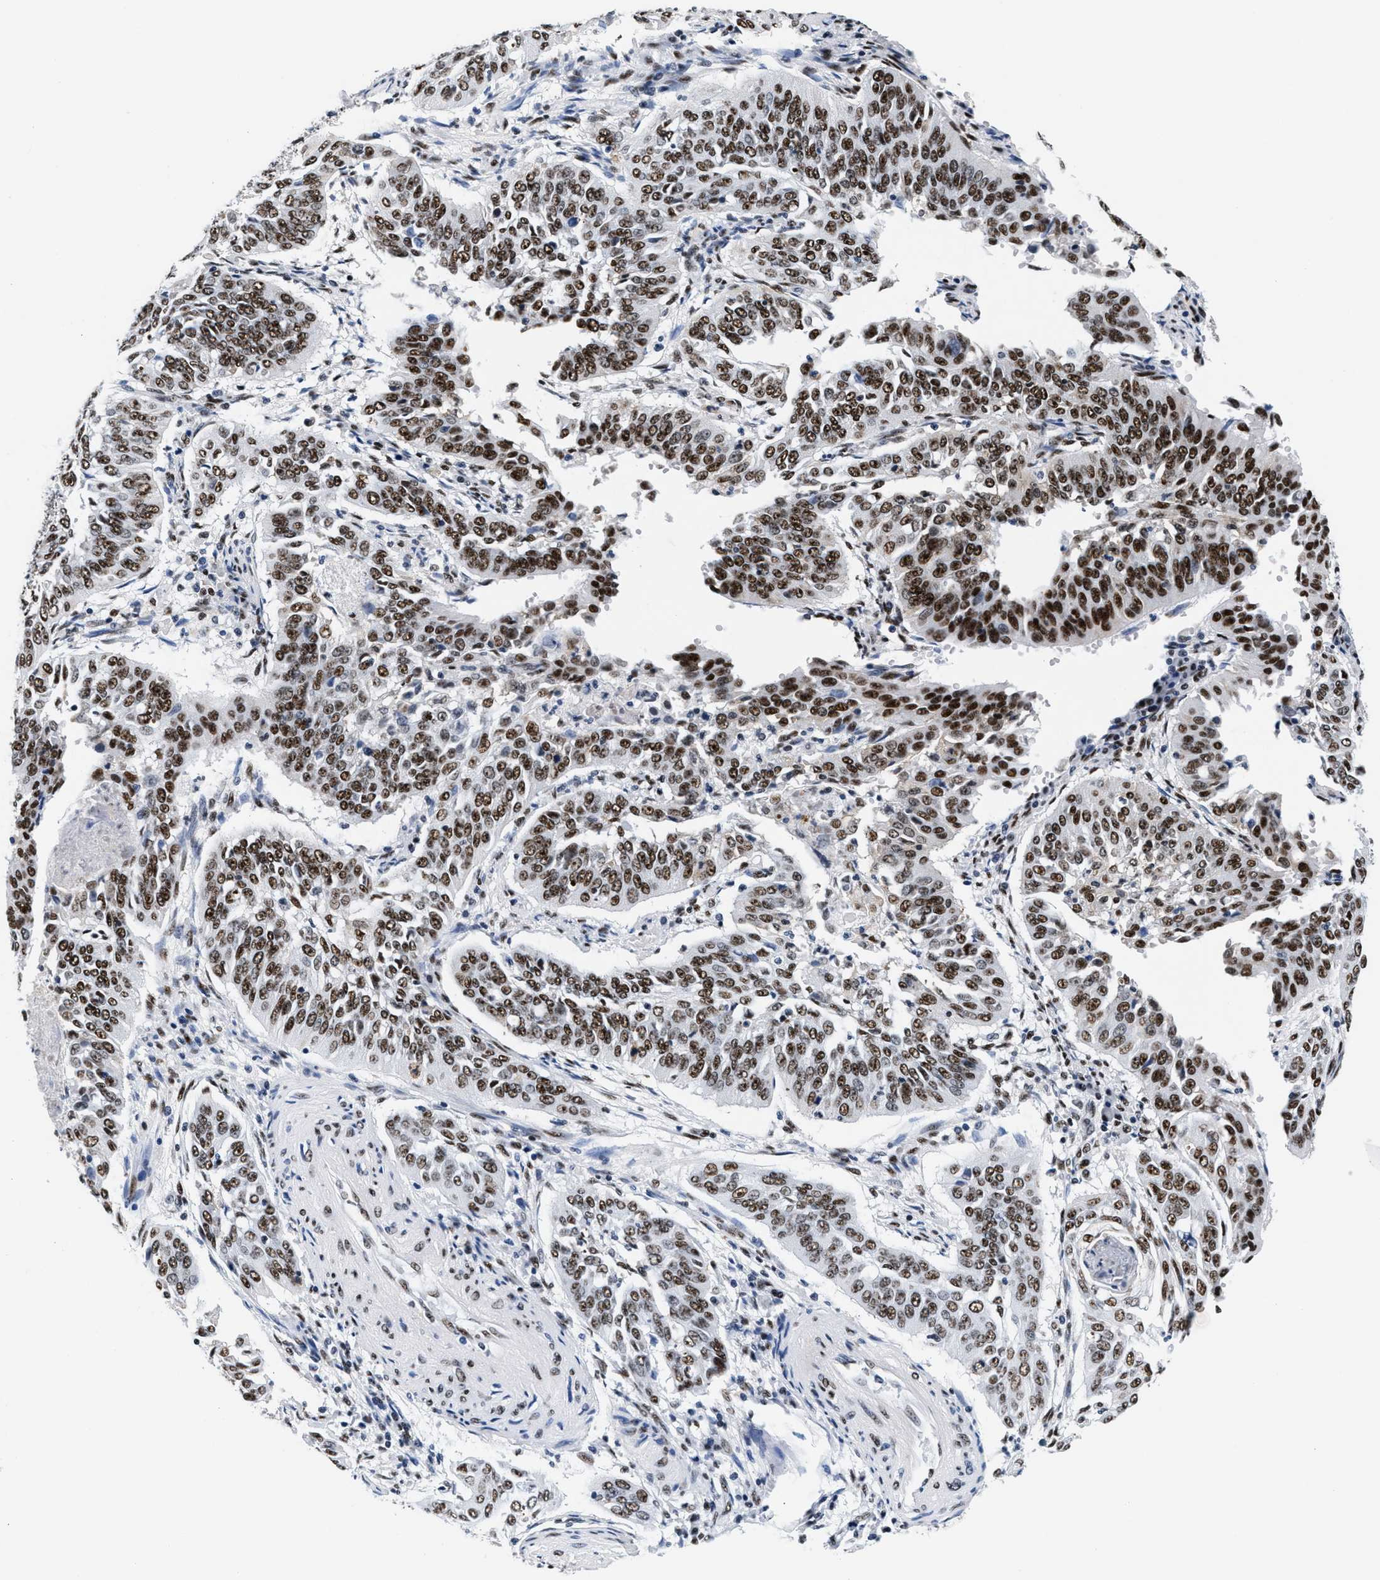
{"staining": {"intensity": "strong", "quantity": ">75%", "location": "nuclear"}, "tissue": "cervical cancer", "cell_type": "Tumor cells", "image_type": "cancer", "snomed": [{"axis": "morphology", "description": "Normal tissue, NOS"}, {"axis": "morphology", "description": "Squamous cell carcinoma, NOS"}, {"axis": "topography", "description": "Cervix"}], "caption": "A brown stain highlights strong nuclear expression of a protein in cervical cancer tumor cells.", "gene": "RAD50", "patient": {"sex": "female", "age": 39}}